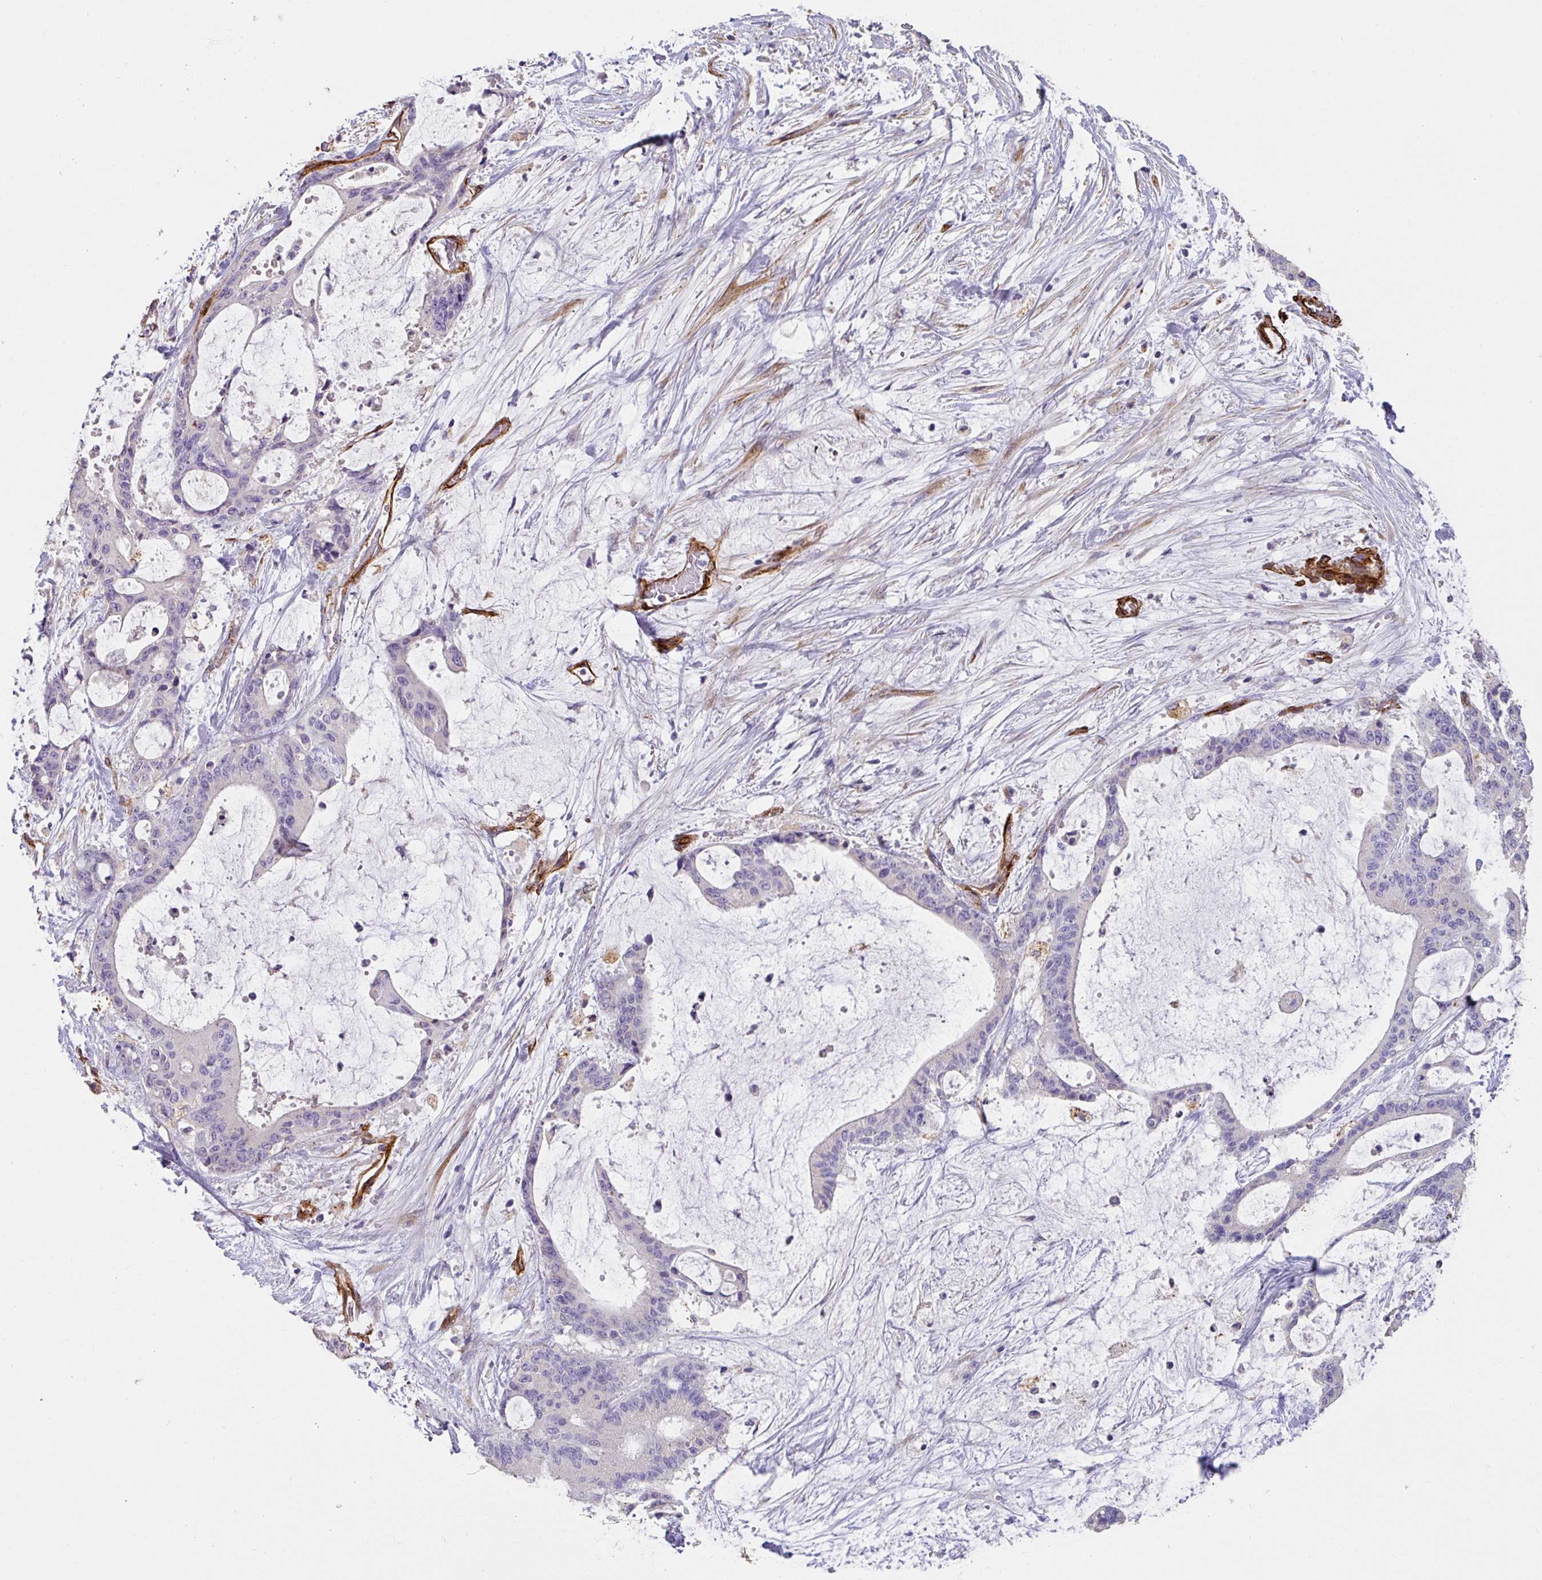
{"staining": {"intensity": "negative", "quantity": "none", "location": "none"}, "tissue": "liver cancer", "cell_type": "Tumor cells", "image_type": "cancer", "snomed": [{"axis": "morphology", "description": "Normal tissue, NOS"}, {"axis": "morphology", "description": "Cholangiocarcinoma"}, {"axis": "topography", "description": "Liver"}, {"axis": "topography", "description": "Peripheral nerve tissue"}], "caption": "Protein analysis of cholangiocarcinoma (liver) displays no significant expression in tumor cells. (Stains: DAB IHC with hematoxylin counter stain, Microscopy: brightfield microscopy at high magnification).", "gene": "SLC25A17", "patient": {"sex": "female", "age": 73}}